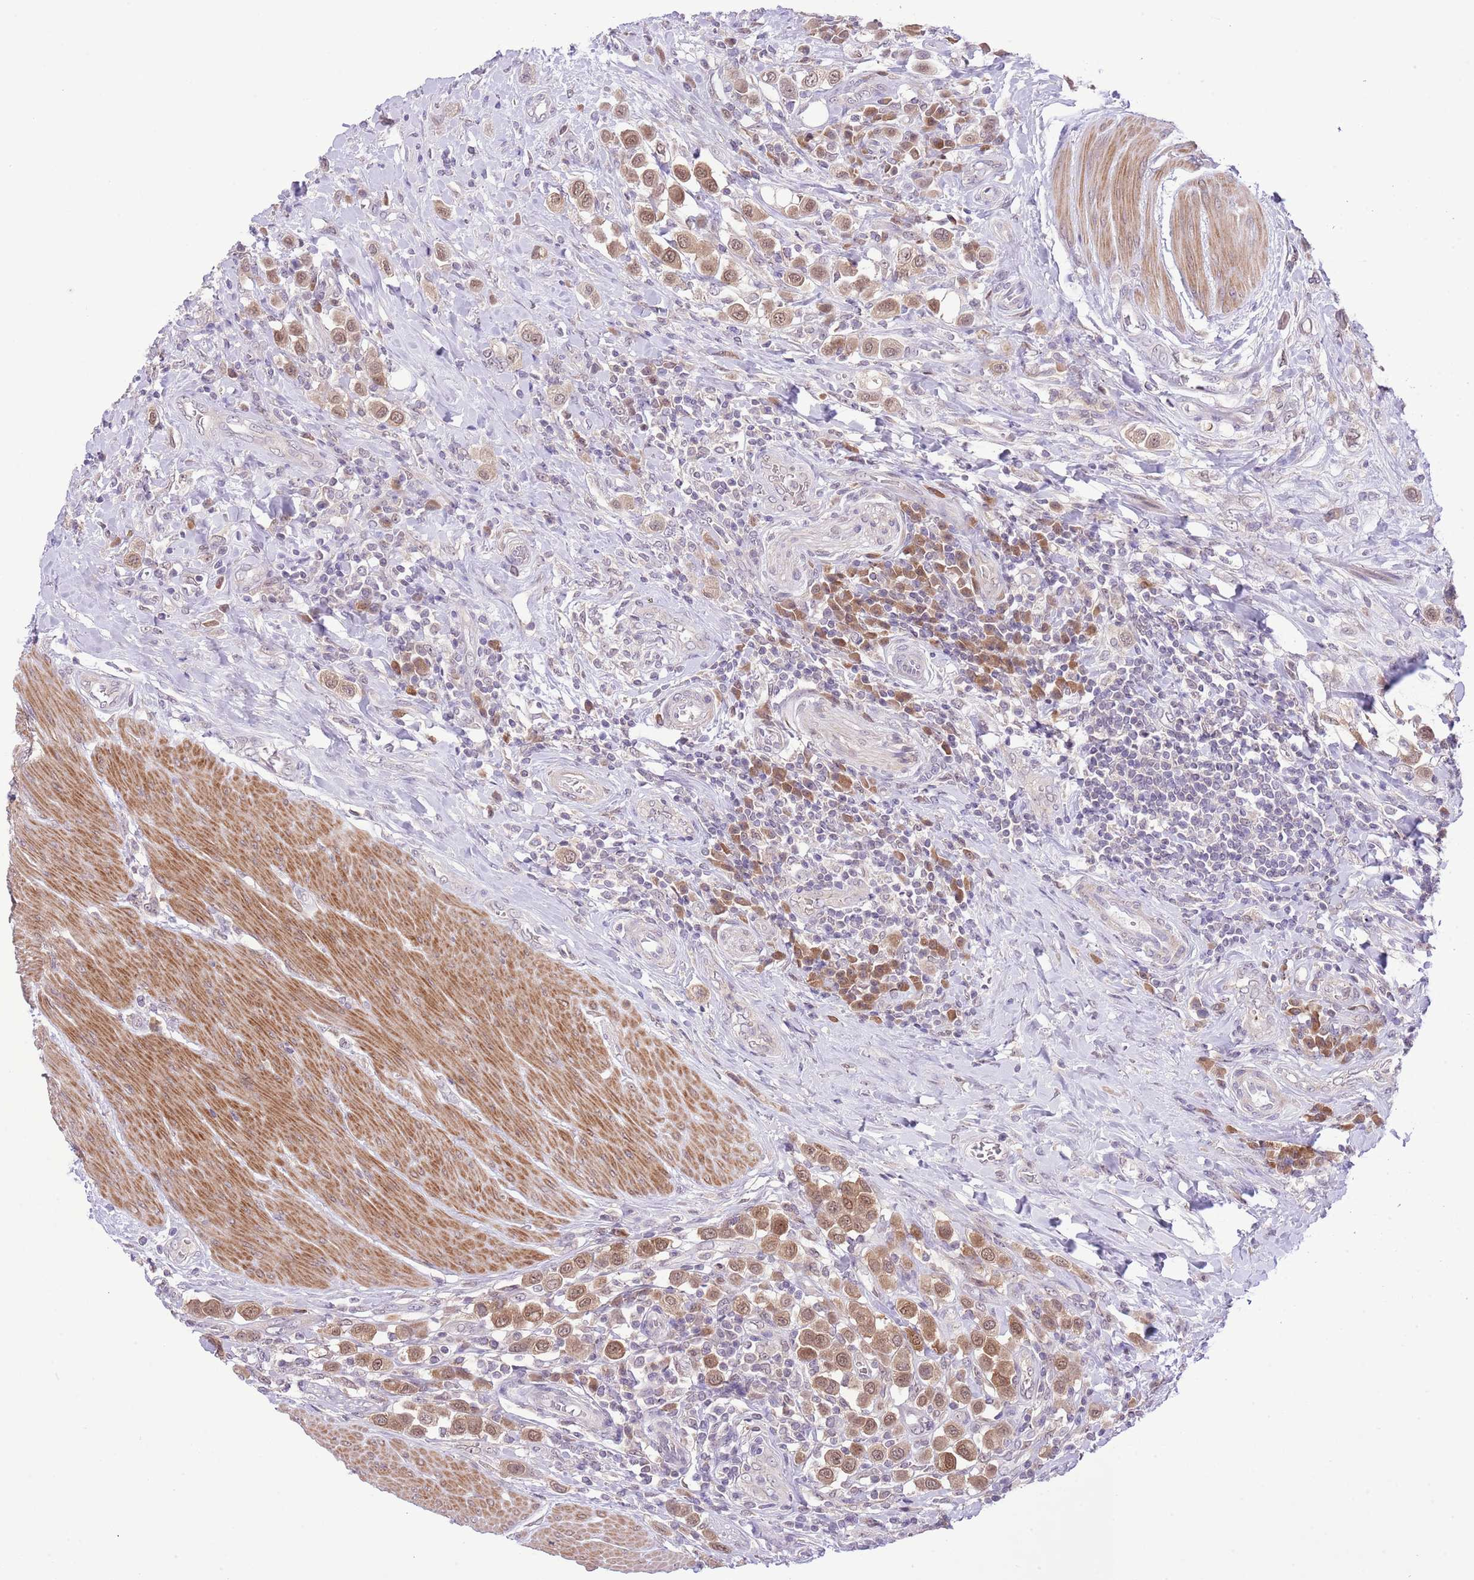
{"staining": {"intensity": "moderate", "quantity": ">75%", "location": "cytoplasmic/membranous,nuclear"}, "tissue": "urothelial cancer", "cell_type": "Tumor cells", "image_type": "cancer", "snomed": [{"axis": "morphology", "description": "Urothelial carcinoma, High grade"}, {"axis": "topography", "description": "Urinary bladder"}], "caption": "Urothelial carcinoma (high-grade) was stained to show a protein in brown. There is medium levels of moderate cytoplasmic/membranous and nuclear expression in about >75% of tumor cells. (DAB (3,3'-diaminobenzidine) = brown stain, brightfield microscopy at high magnification).", "gene": "GALK2", "patient": {"sex": "male", "age": 50}}